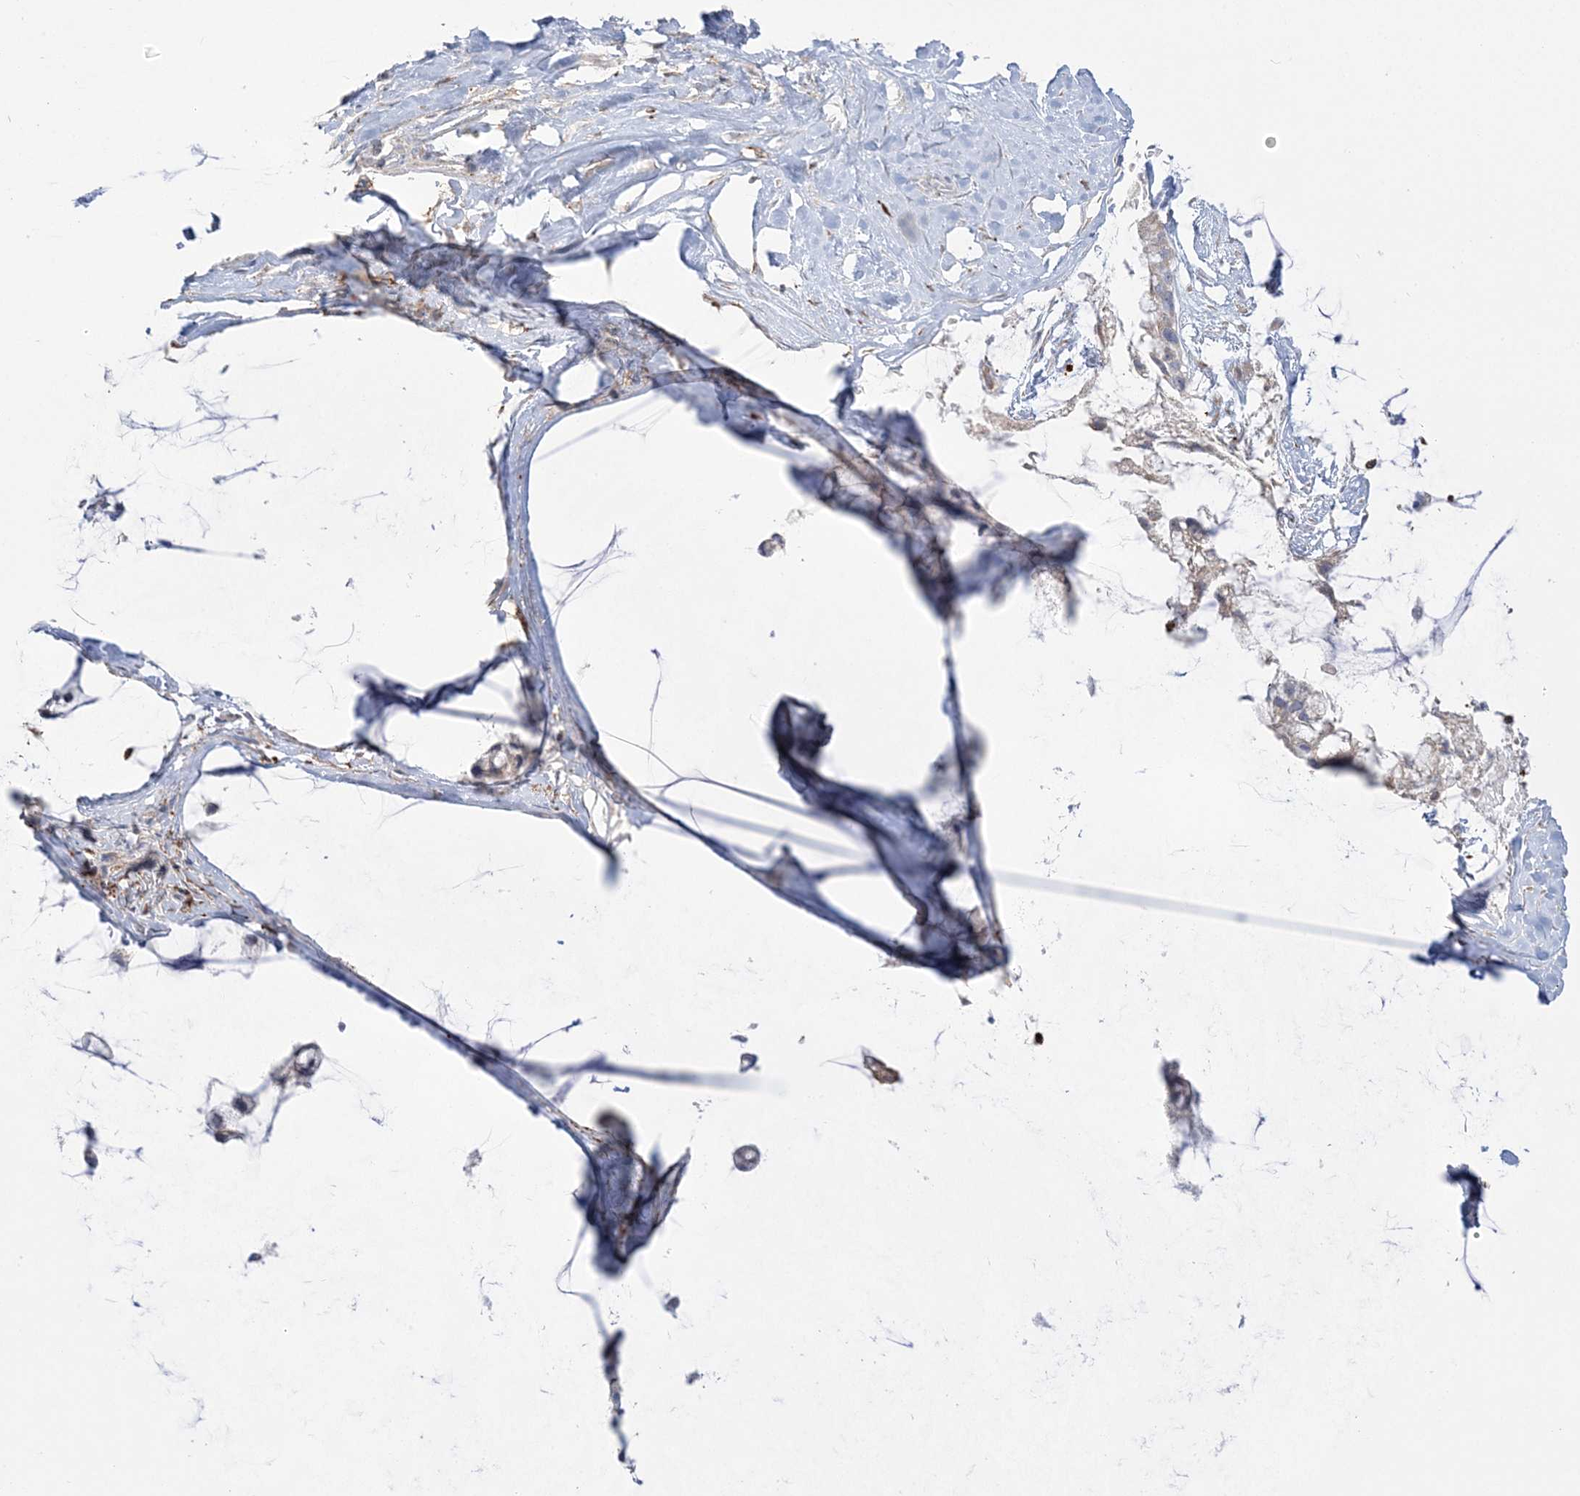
{"staining": {"intensity": "negative", "quantity": "none", "location": "none"}, "tissue": "ovarian cancer", "cell_type": "Tumor cells", "image_type": "cancer", "snomed": [{"axis": "morphology", "description": "Cystadenocarcinoma, mucinous, NOS"}, {"axis": "topography", "description": "Ovary"}], "caption": "The photomicrograph displays no significant expression in tumor cells of ovarian cancer (mucinous cystadenocarcinoma).", "gene": "HAAO", "patient": {"sex": "female", "age": 39}}